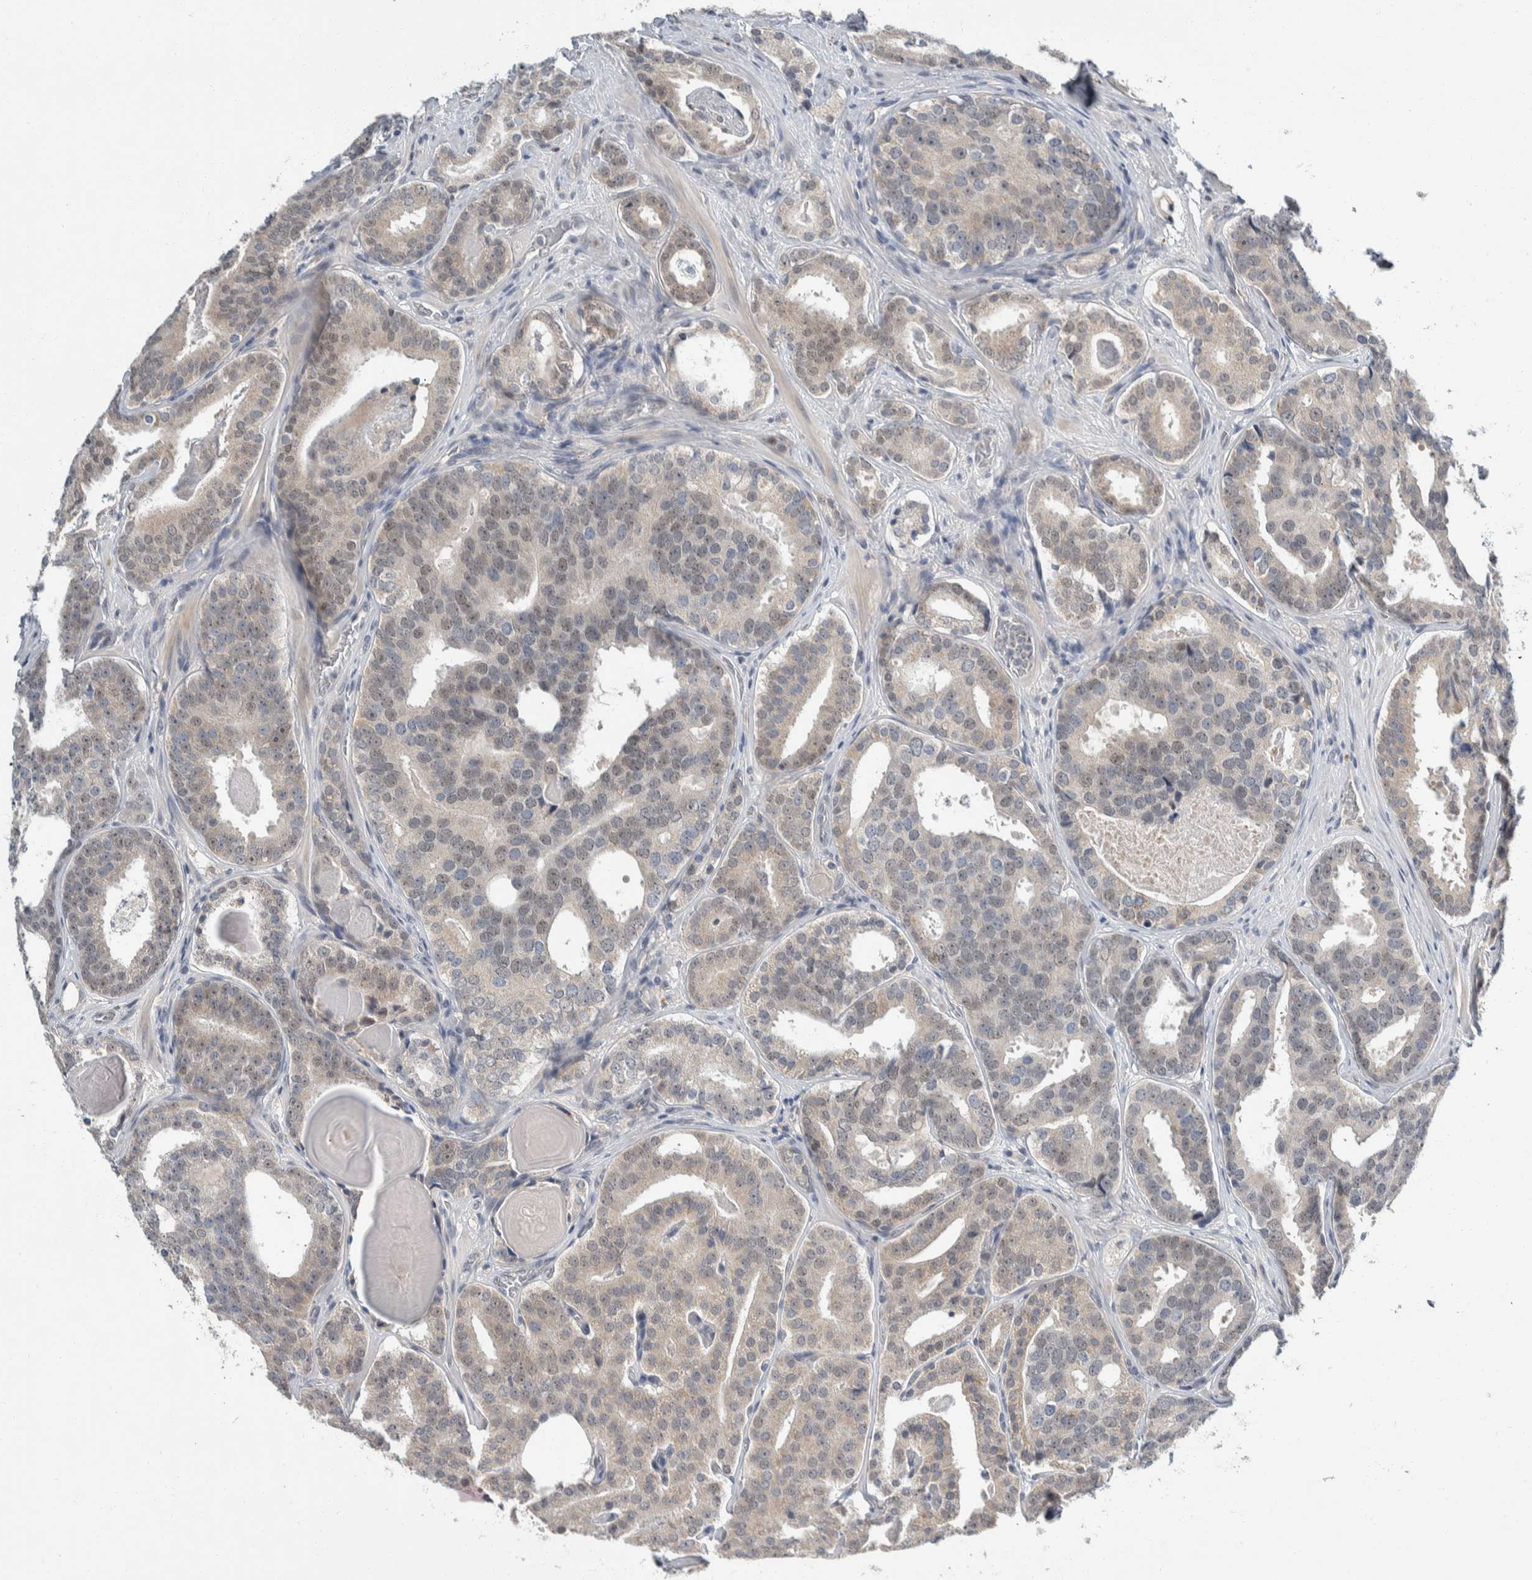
{"staining": {"intensity": "weak", "quantity": "25%-75%", "location": "cytoplasmic/membranous"}, "tissue": "prostate cancer", "cell_type": "Tumor cells", "image_type": "cancer", "snomed": [{"axis": "morphology", "description": "Adenocarcinoma, High grade"}, {"axis": "topography", "description": "Prostate"}], "caption": "Protein staining of prostate cancer tissue demonstrates weak cytoplasmic/membranous positivity in approximately 25%-75% of tumor cells. Using DAB (brown) and hematoxylin (blue) stains, captured at high magnification using brightfield microscopy.", "gene": "SHPK", "patient": {"sex": "male", "age": 60}}